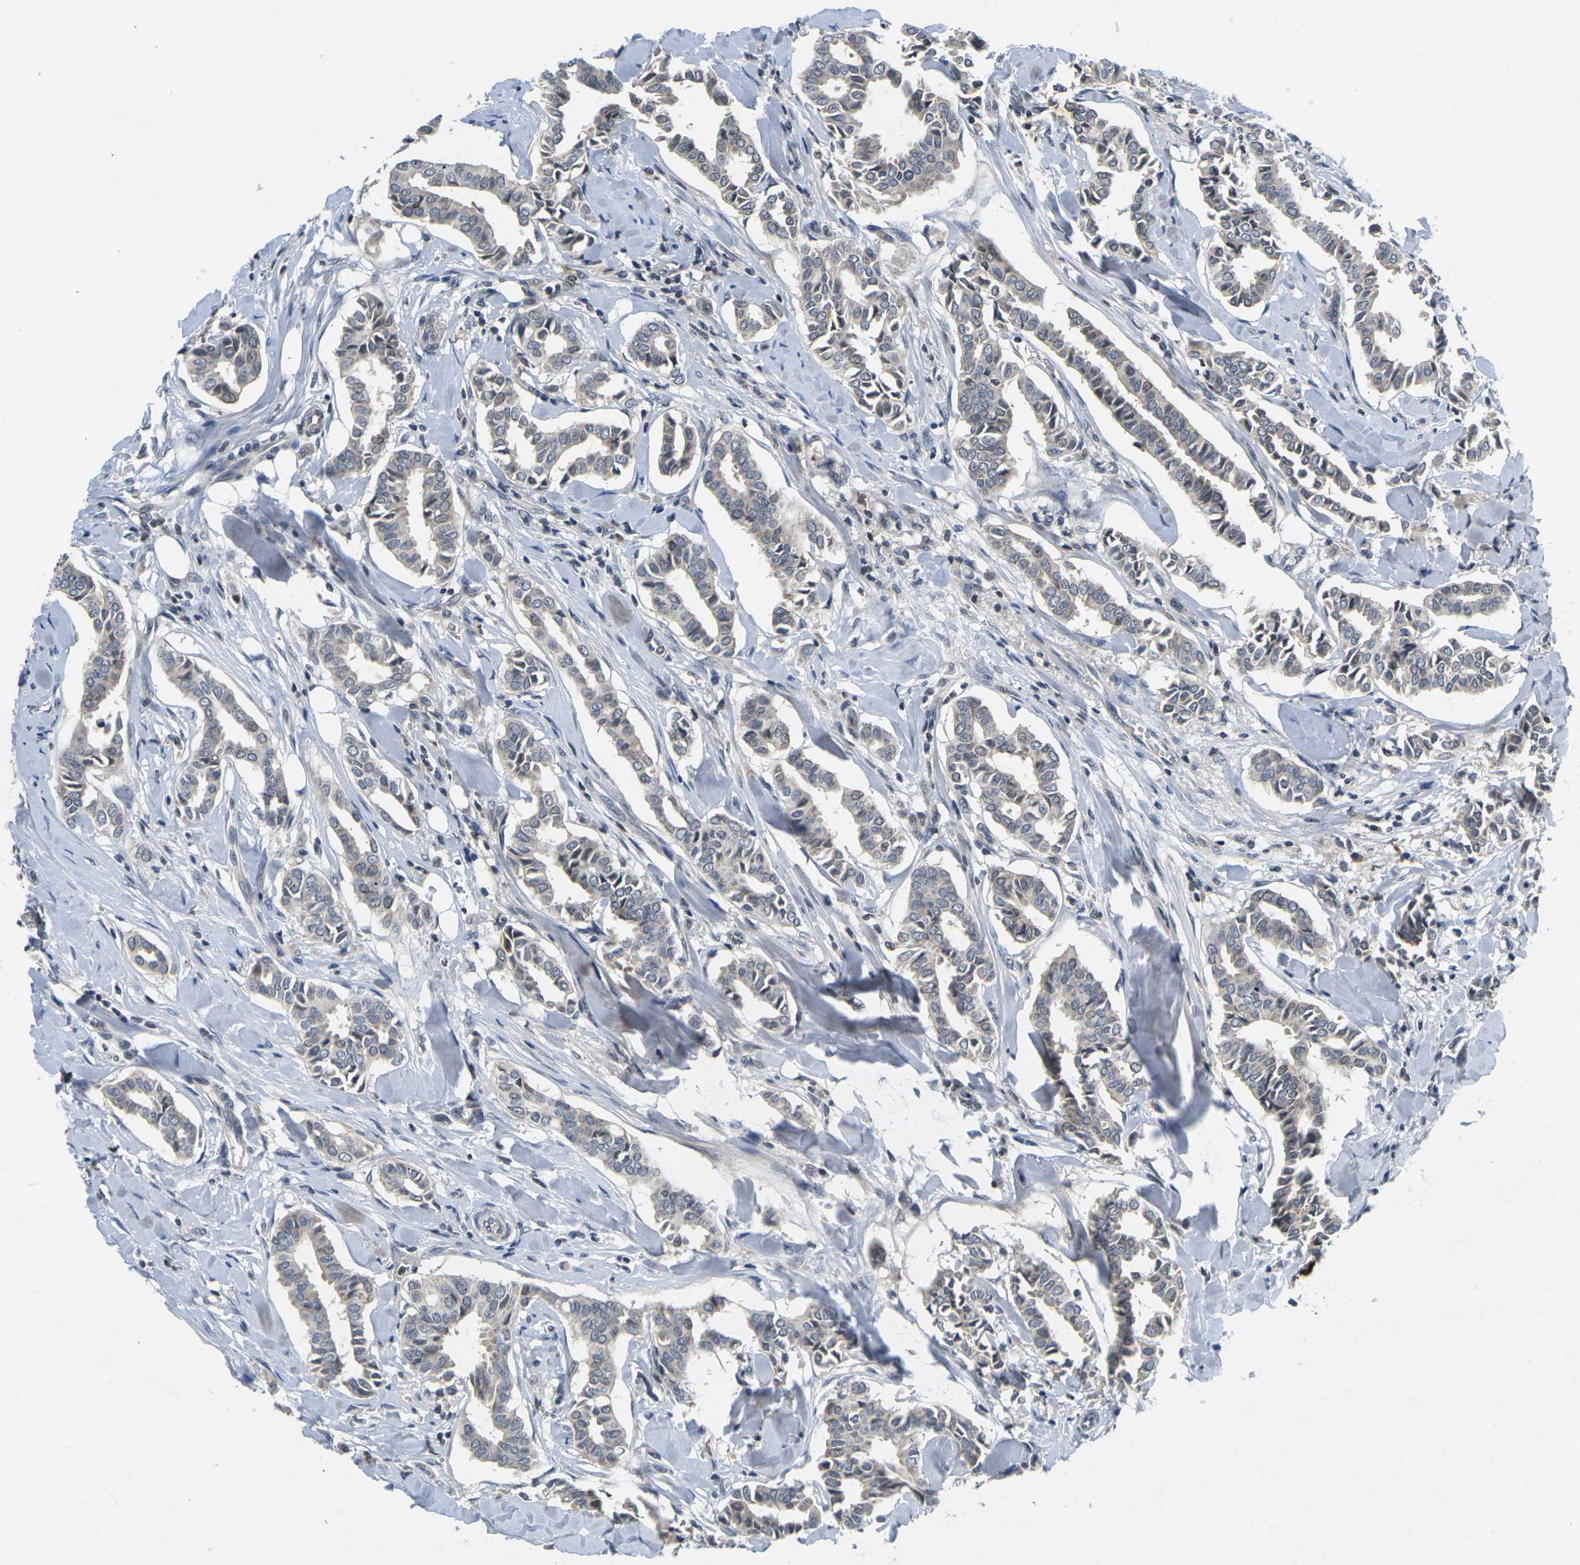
{"staining": {"intensity": "negative", "quantity": "none", "location": "none"}, "tissue": "head and neck cancer", "cell_type": "Tumor cells", "image_type": "cancer", "snomed": [{"axis": "morphology", "description": "Adenocarcinoma, NOS"}, {"axis": "topography", "description": "Salivary gland"}, {"axis": "topography", "description": "Head-Neck"}], "caption": "The photomicrograph reveals no significant positivity in tumor cells of adenocarcinoma (head and neck).", "gene": "C1QC", "patient": {"sex": "female", "age": 59}}